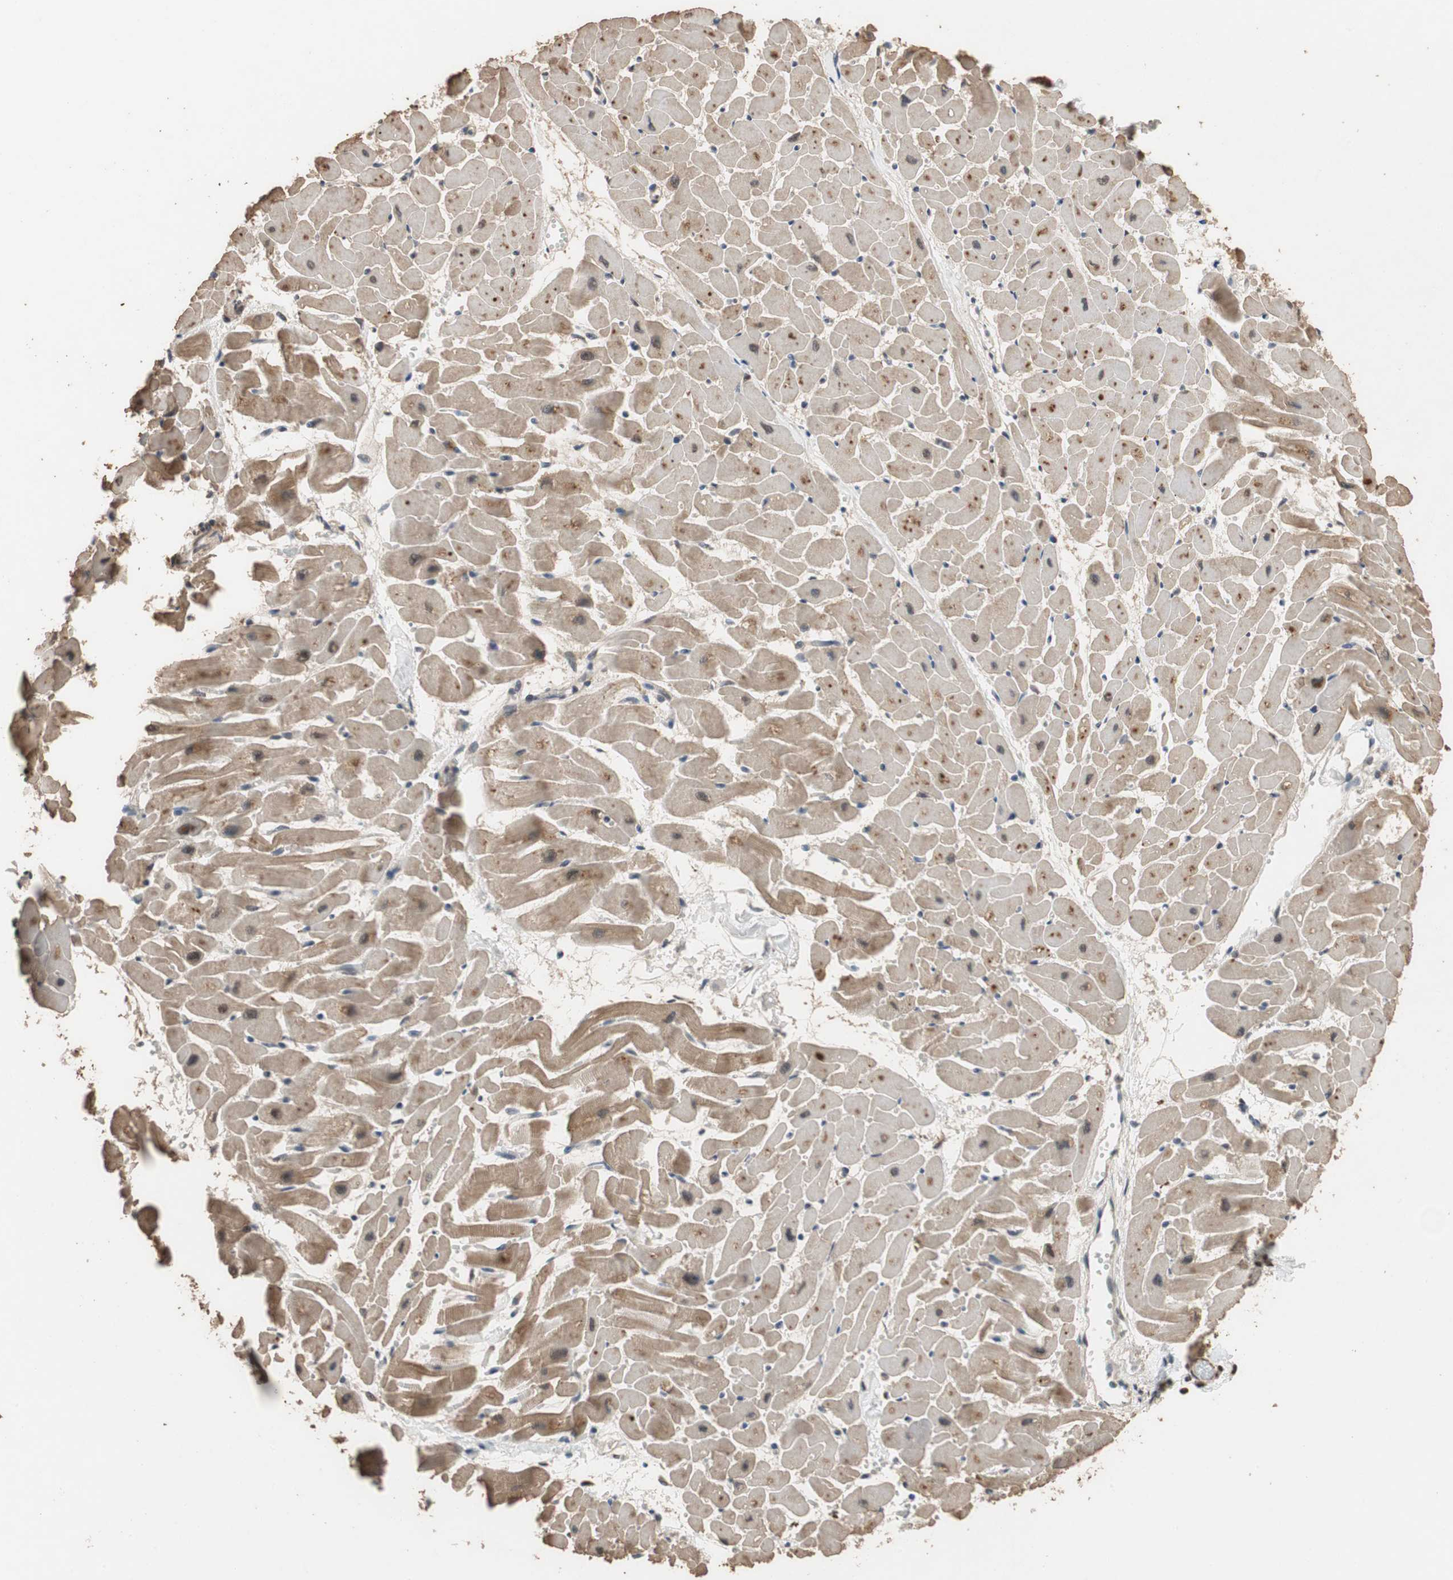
{"staining": {"intensity": "moderate", "quantity": ">75%", "location": "cytoplasmic/membranous,nuclear"}, "tissue": "heart muscle", "cell_type": "Cardiomyocytes", "image_type": "normal", "snomed": [{"axis": "morphology", "description": "Normal tissue, NOS"}, {"axis": "topography", "description": "Heart"}], "caption": "Immunohistochemical staining of normal human heart muscle demonstrates medium levels of moderate cytoplasmic/membranous,nuclear staining in approximately >75% of cardiomyocytes.", "gene": "CDC5L", "patient": {"sex": "female", "age": 19}}